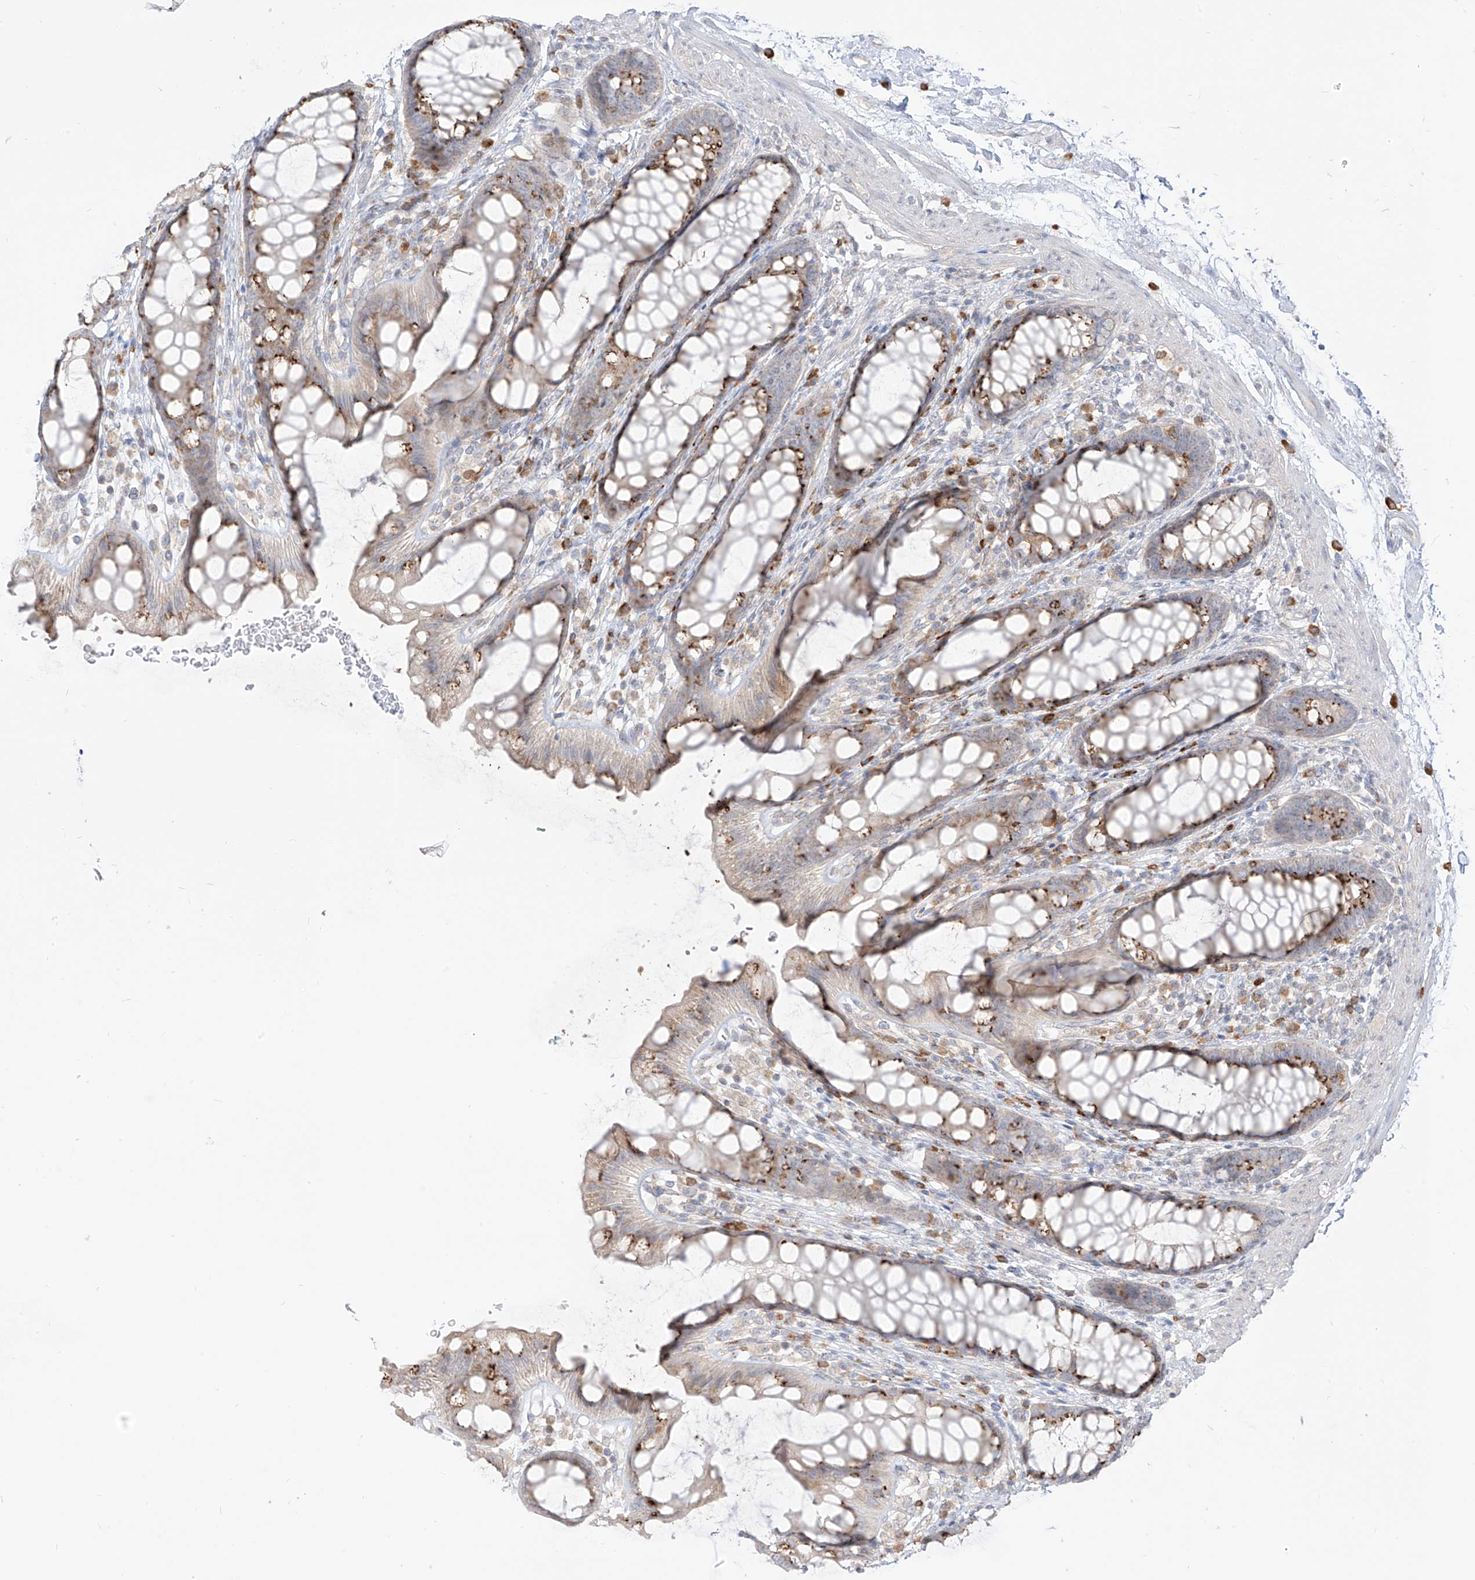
{"staining": {"intensity": "moderate", "quantity": "25%-75%", "location": "cytoplasmic/membranous"}, "tissue": "rectum", "cell_type": "Glandular cells", "image_type": "normal", "snomed": [{"axis": "morphology", "description": "Normal tissue, NOS"}, {"axis": "topography", "description": "Rectum"}], "caption": "DAB immunohistochemical staining of benign human rectum reveals moderate cytoplasmic/membranous protein expression in about 25%-75% of glandular cells. (DAB IHC, brown staining for protein, blue staining for nuclei).", "gene": "SYTL3", "patient": {"sex": "female", "age": 65}}